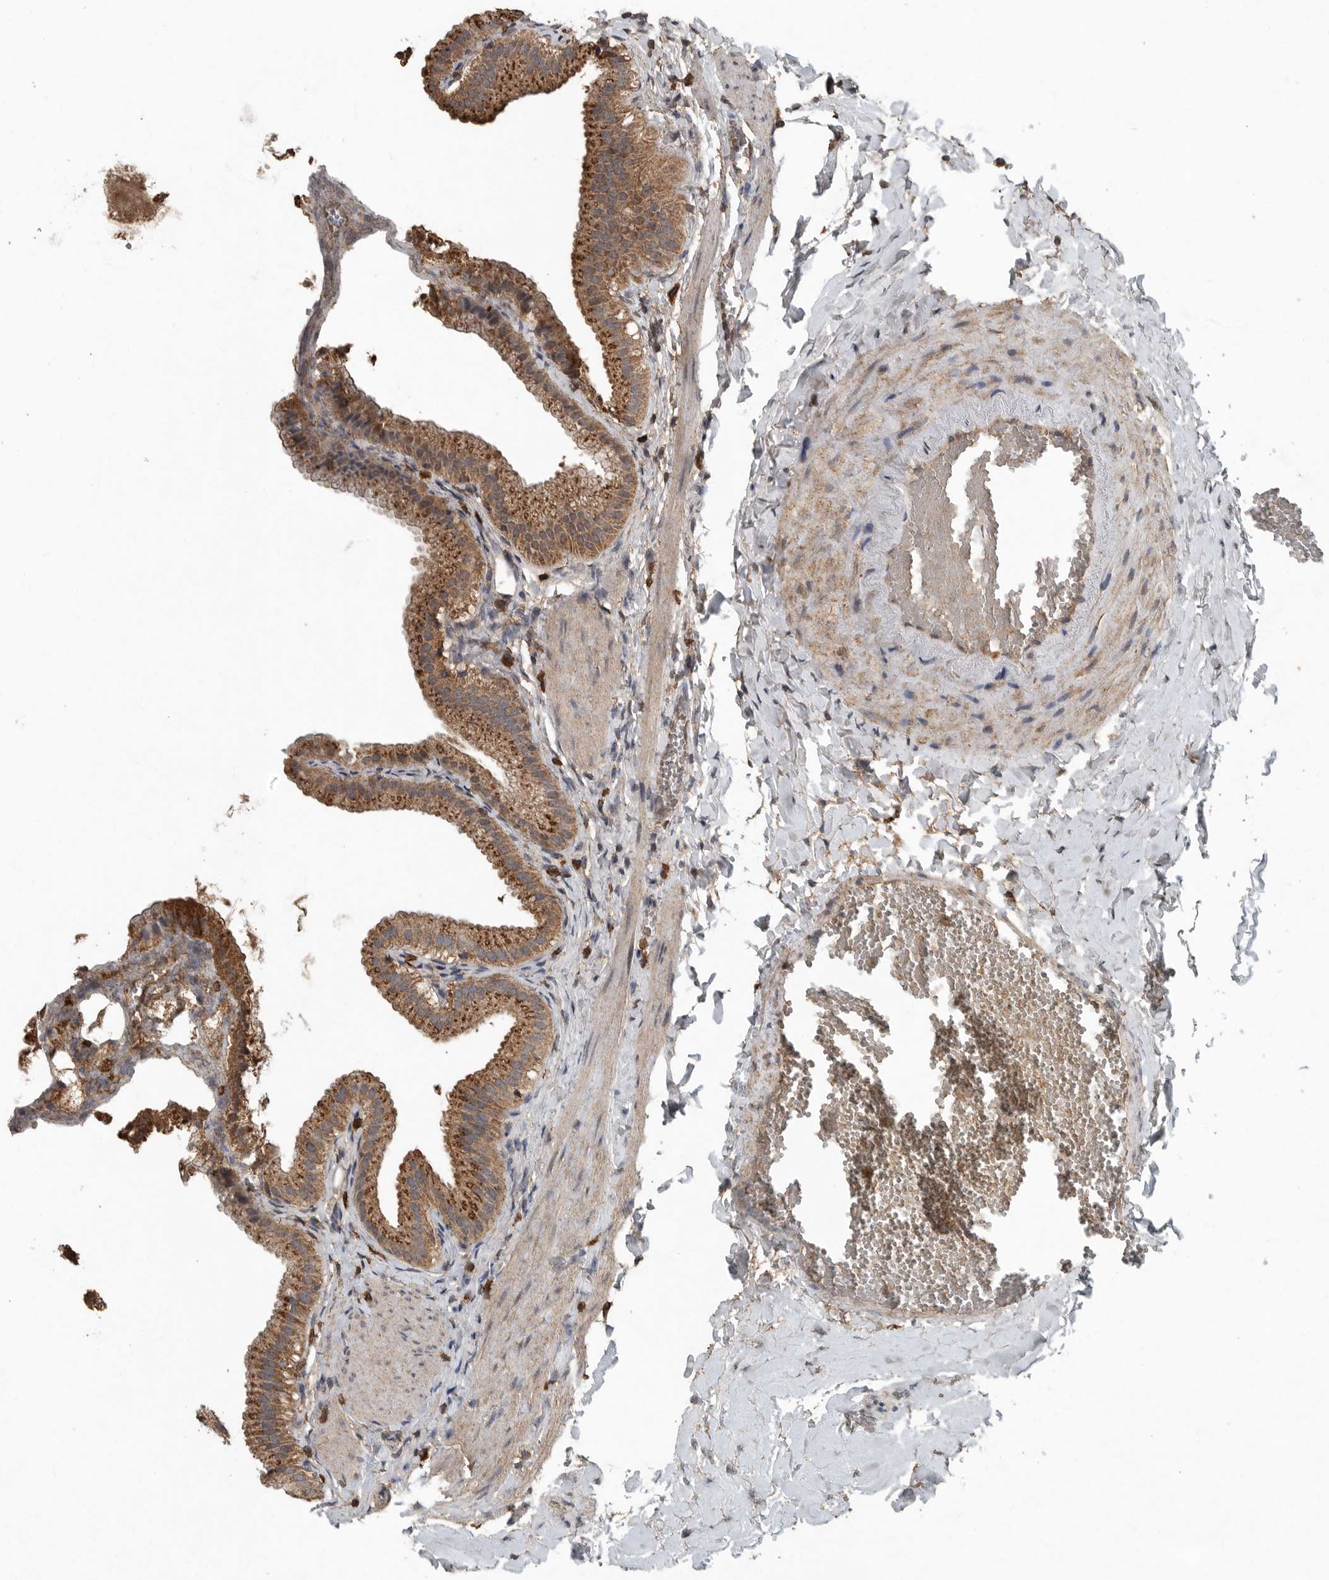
{"staining": {"intensity": "moderate", "quantity": ">75%", "location": "cytoplasmic/membranous"}, "tissue": "gallbladder", "cell_type": "Glandular cells", "image_type": "normal", "snomed": [{"axis": "morphology", "description": "Normal tissue, NOS"}, {"axis": "topography", "description": "Gallbladder"}], "caption": "This micrograph demonstrates immunohistochemistry staining of benign human gallbladder, with medium moderate cytoplasmic/membranous positivity in about >75% of glandular cells.", "gene": "IL6ST", "patient": {"sex": "male", "age": 38}}